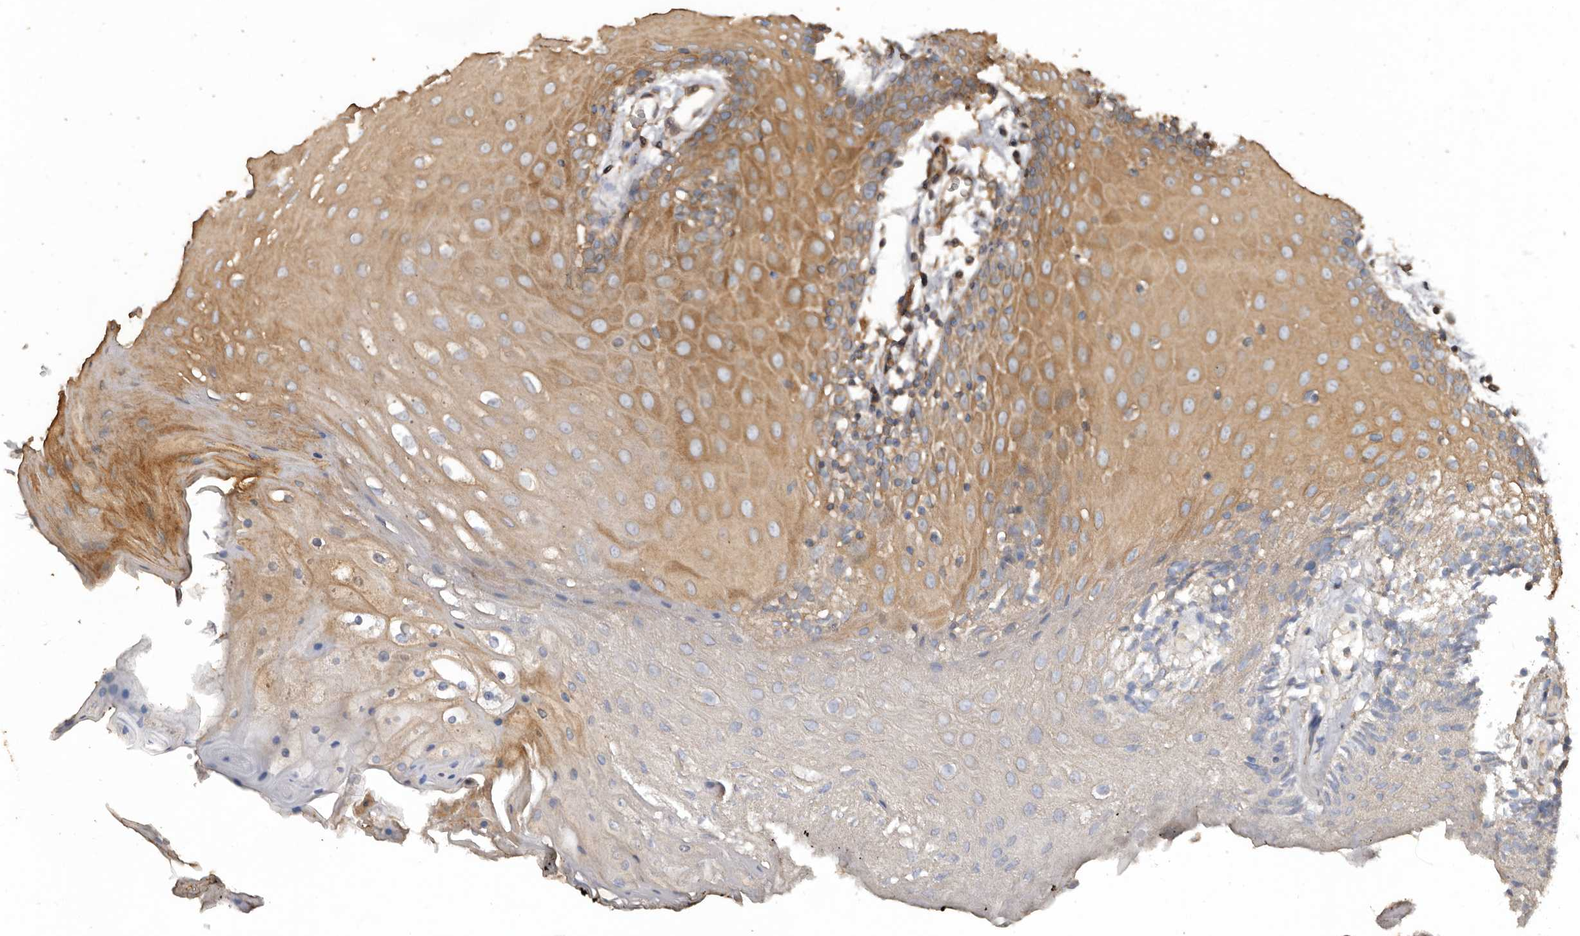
{"staining": {"intensity": "moderate", "quantity": "25%-75%", "location": "cytoplasmic/membranous"}, "tissue": "oral mucosa", "cell_type": "Squamous epithelial cells", "image_type": "normal", "snomed": [{"axis": "morphology", "description": "Normal tissue, NOS"}, {"axis": "morphology", "description": "Squamous cell carcinoma, NOS"}, {"axis": "topography", "description": "Skeletal muscle"}, {"axis": "topography", "description": "Oral tissue"}, {"axis": "topography", "description": "Salivary gland"}, {"axis": "topography", "description": "Head-Neck"}], "caption": "Oral mucosa stained for a protein (brown) demonstrates moderate cytoplasmic/membranous positive expression in approximately 25%-75% of squamous epithelial cells.", "gene": "FLCN", "patient": {"sex": "male", "age": 54}}